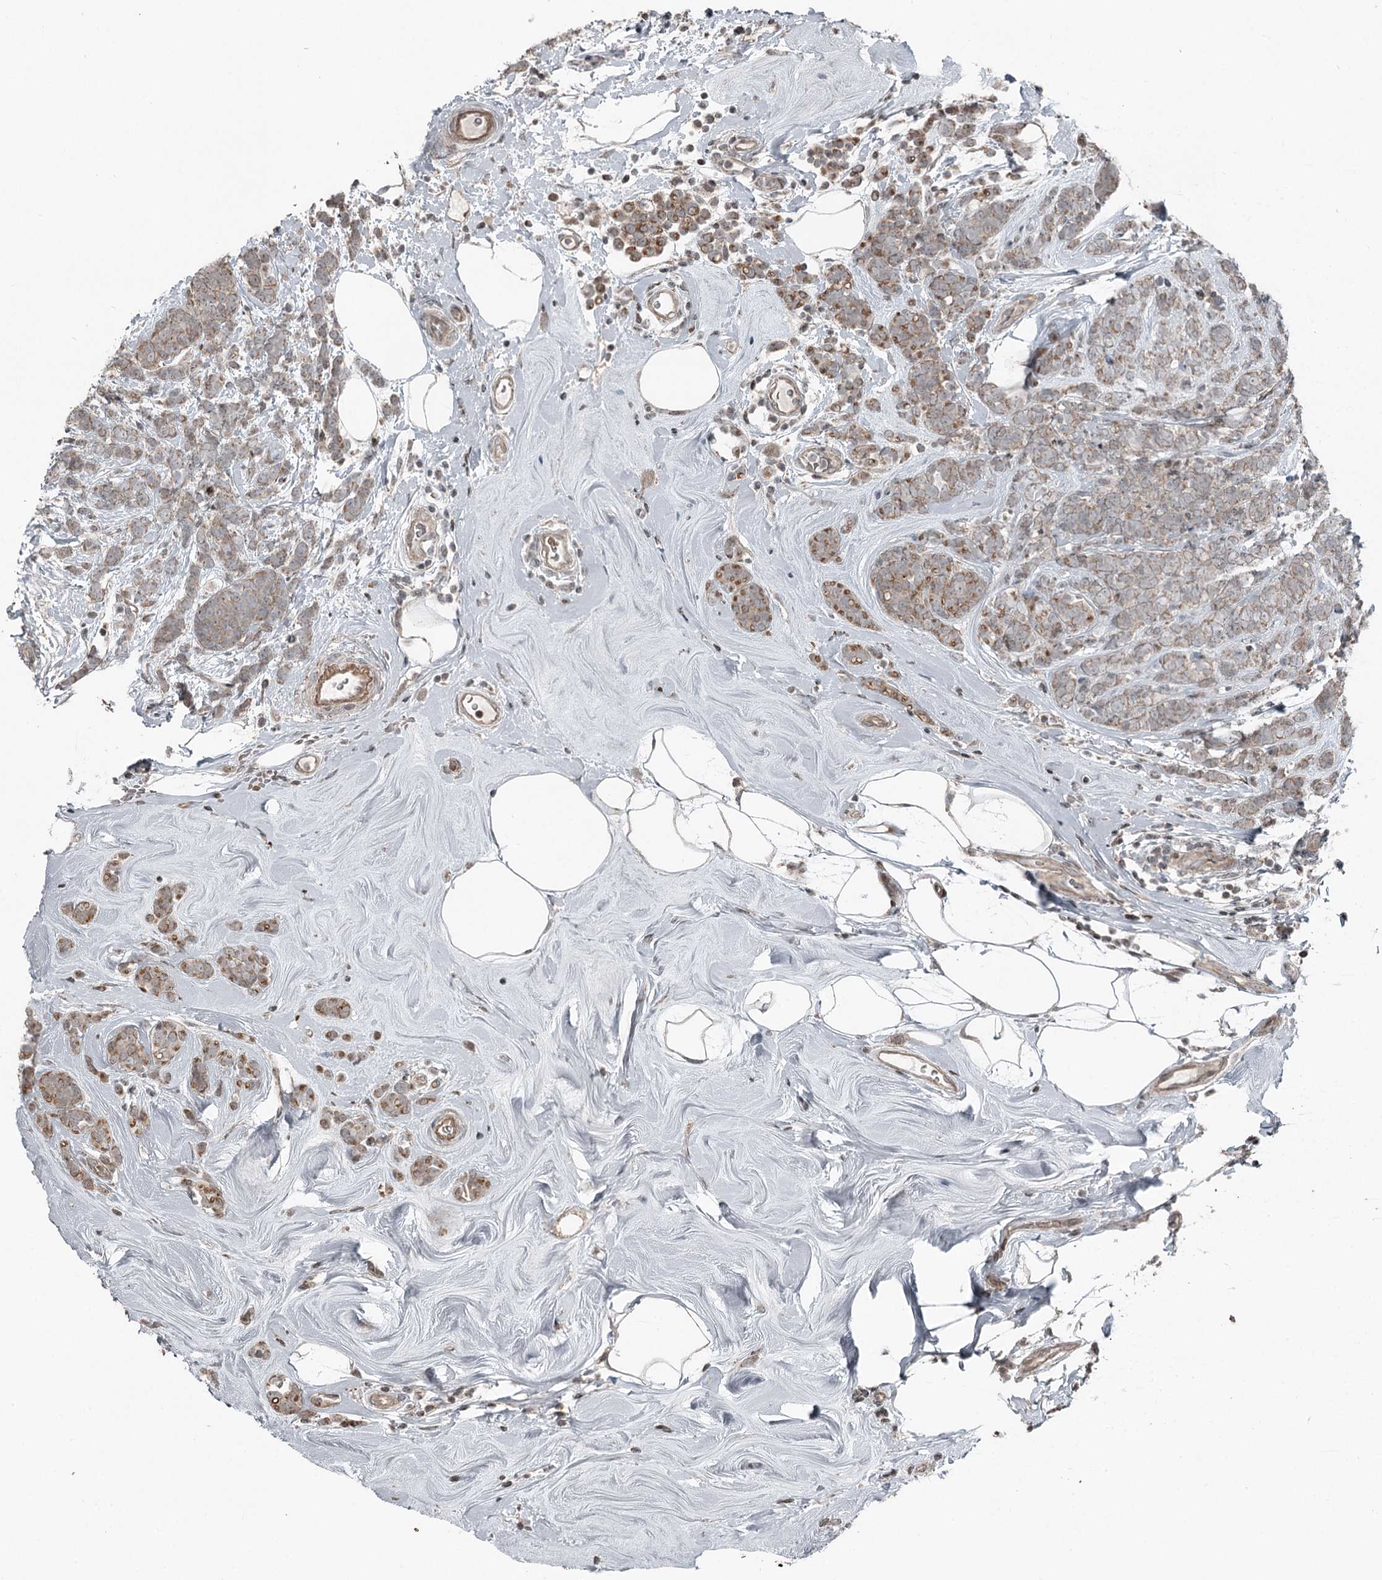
{"staining": {"intensity": "weak", "quantity": ">75%", "location": "cytoplasmic/membranous"}, "tissue": "breast cancer", "cell_type": "Tumor cells", "image_type": "cancer", "snomed": [{"axis": "morphology", "description": "Lobular carcinoma"}, {"axis": "topography", "description": "Breast"}], "caption": "Breast cancer tissue shows weak cytoplasmic/membranous staining in about >75% of tumor cells (brown staining indicates protein expression, while blue staining denotes nuclei).", "gene": "RASSF8", "patient": {"sex": "female", "age": 58}}